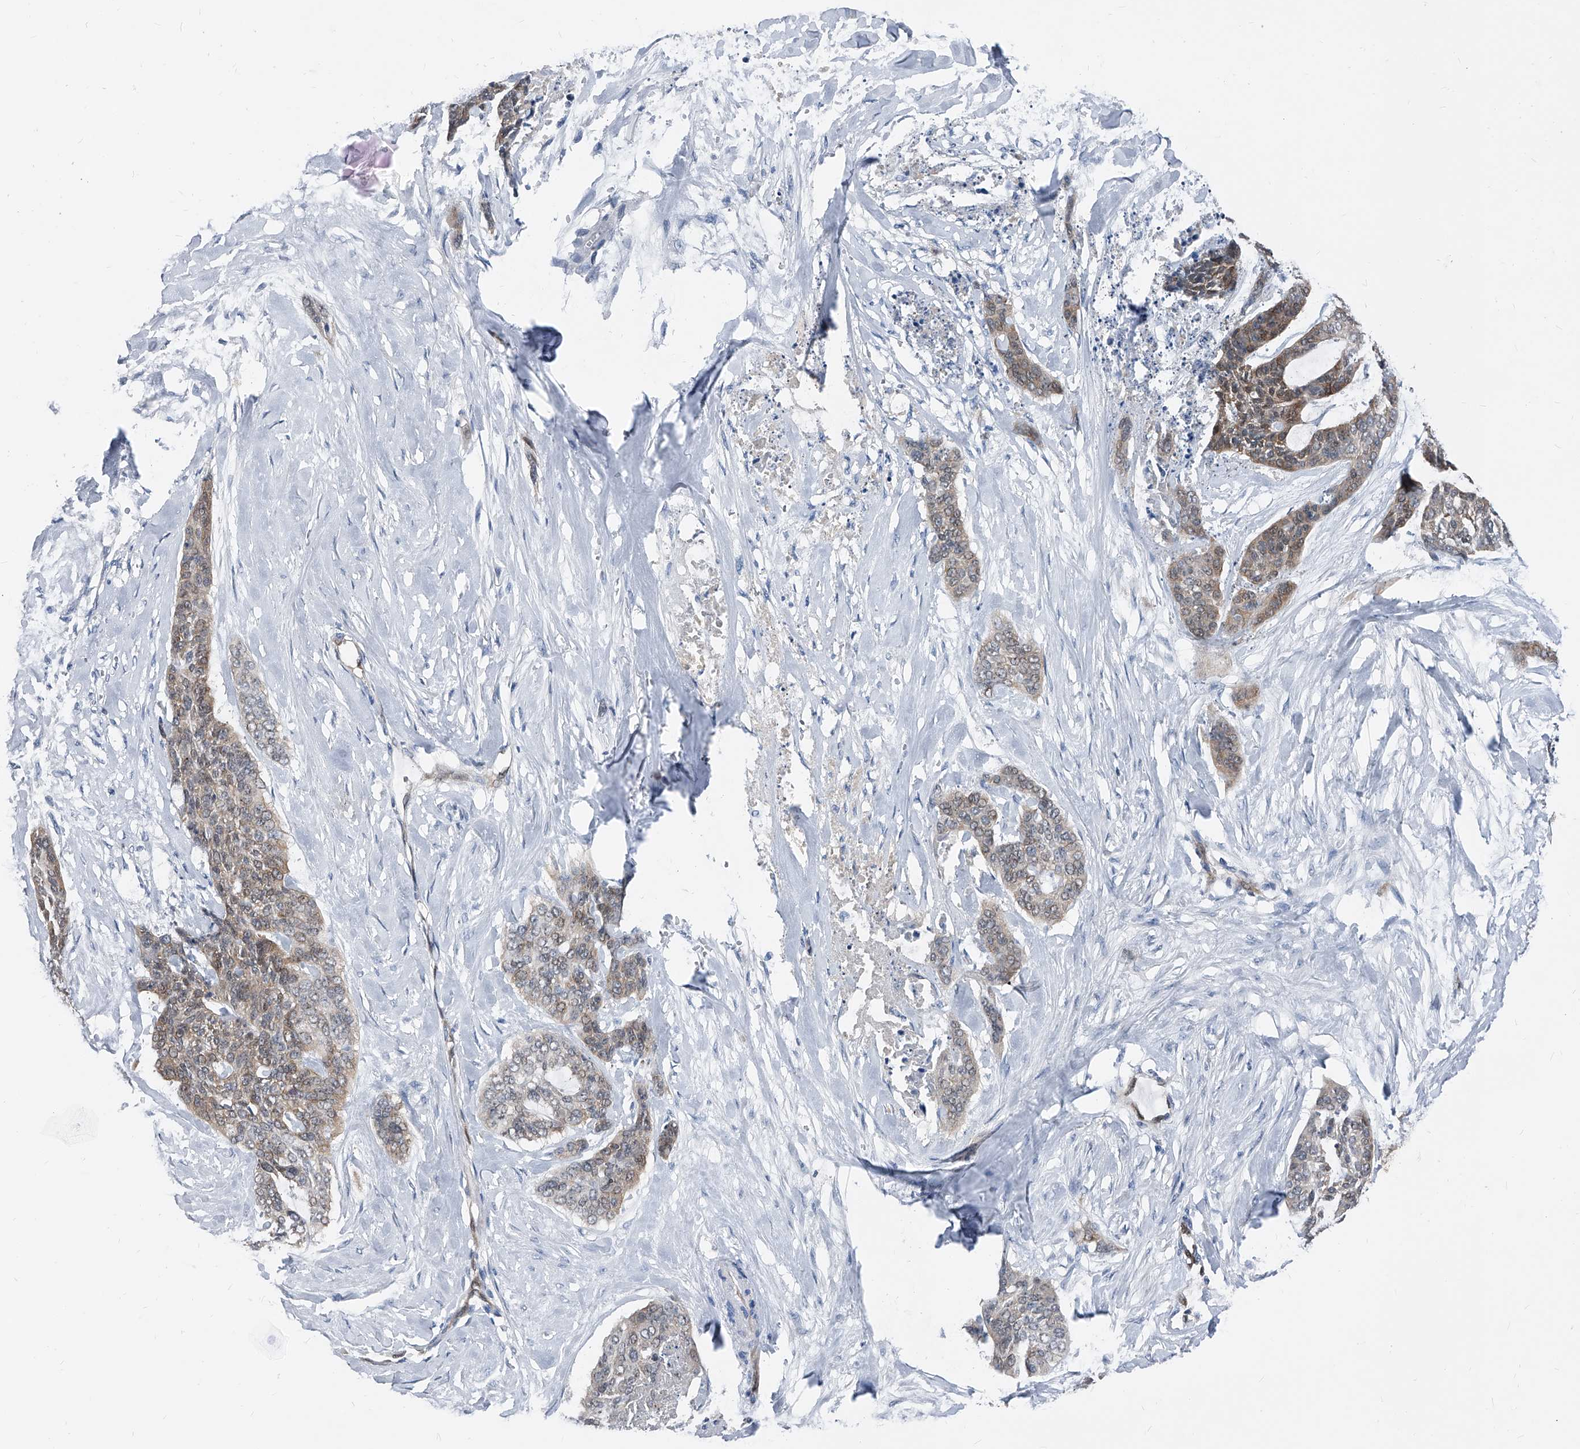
{"staining": {"intensity": "weak", "quantity": ">75%", "location": "cytoplasmic/membranous"}, "tissue": "skin cancer", "cell_type": "Tumor cells", "image_type": "cancer", "snomed": [{"axis": "morphology", "description": "Basal cell carcinoma"}, {"axis": "topography", "description": "Skin"}], "caption": "About >75% of tumor cells in human skin basal cell carcinoma reveal weak cytoplasmic/membranous protein positivity as visualized by brown immunohistochemical staining.", "gene": "MAP2K6", "patient": {"sex": "female", "age": 64}}